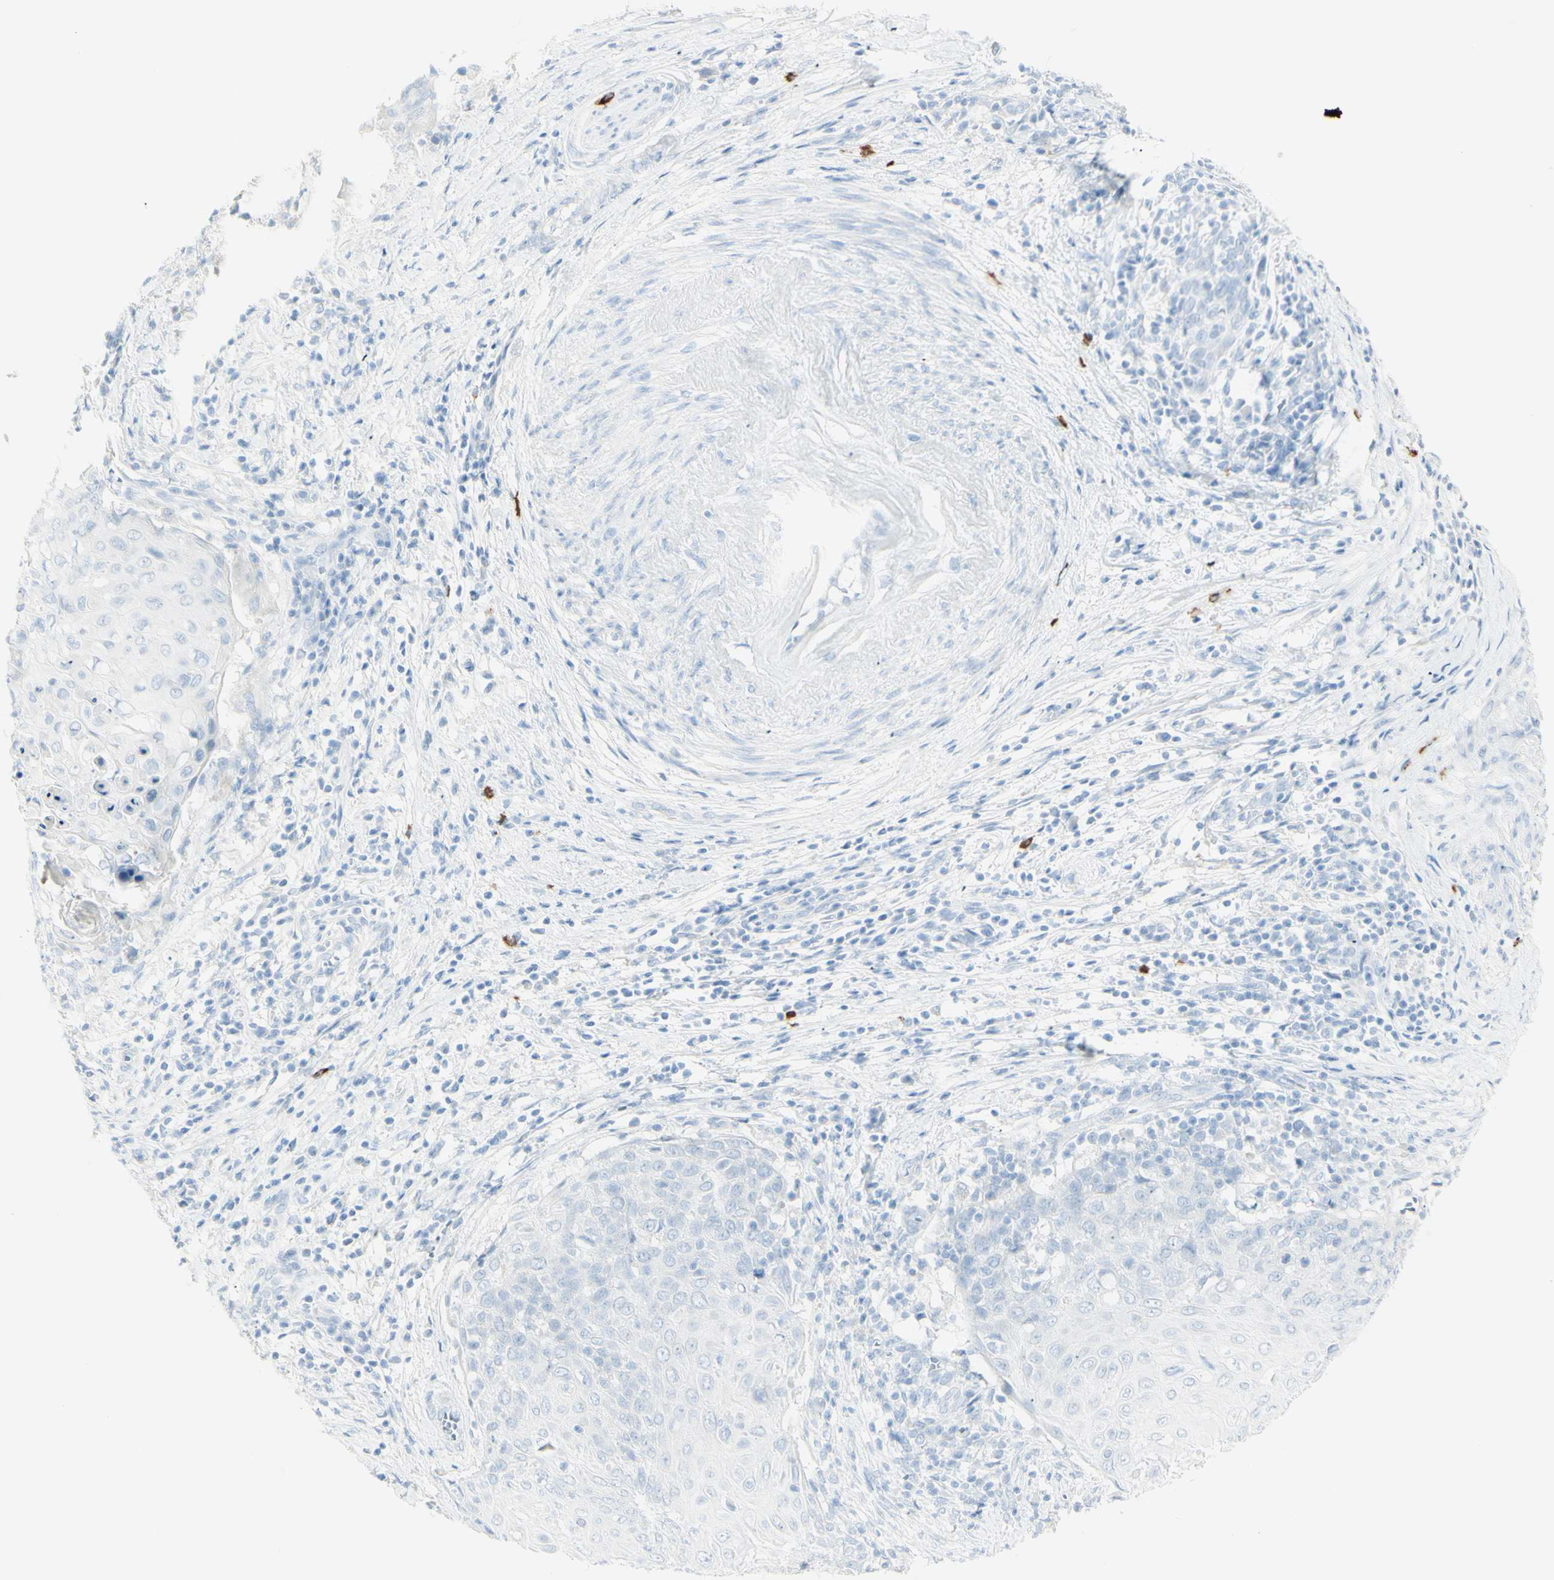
{"staining": {"intensity": "negative", "quantity": "none", "location": "none"}, "tissue": "cervical cancer", "cell_type": "Tumor cells", "image_type": "cancer", "snomed": [{"axis": "morphology", "description": "Squamous cell carcinoma, NOS"}, {"axis": "topography", "description": "Cervix"}], "caption": "Tumor cells show no significant expression in squamous cell carcinoma (cervical).", "gene": "LETM1", "patient": {"sex": "female", "age": 39}}